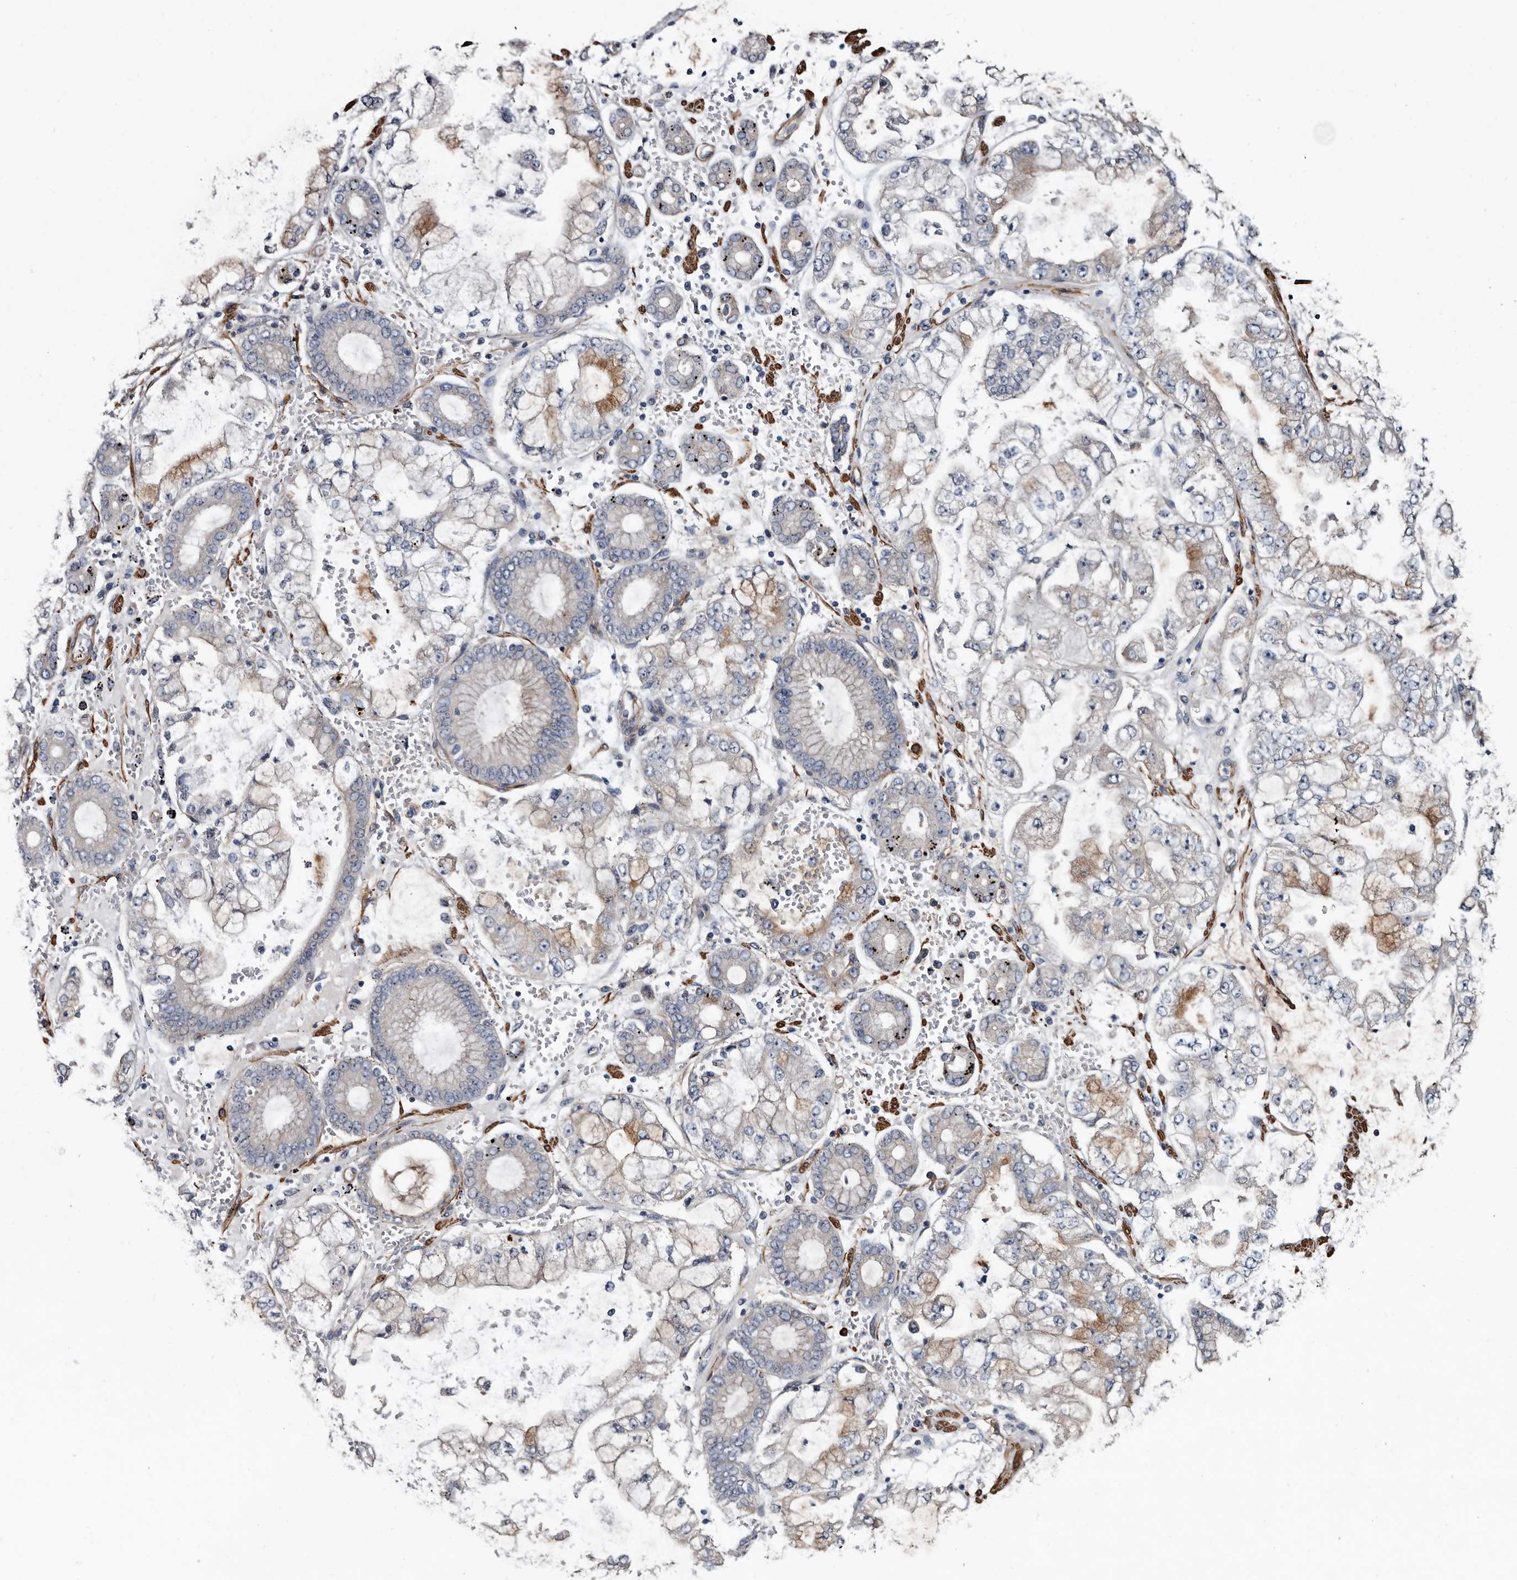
{"staining": {"intensity": "negative", "quantity": "none", "location": "none"}, "tissue": "stomach cancer", "cell_type": "Tumor cells", "image_type": "cancer", "snomed": [{"axis": "morphology", "description": "Adenocarcinoma, NOS"}, {"axis": "topography", "description": "Stomach"}], "caption": "There is no significant expression in tumor cells of adenocarcinoma (stomach). Nuclei are stained in blue.", "gene": "IARS1", "patient": {"sex": "male", "age": 76}}